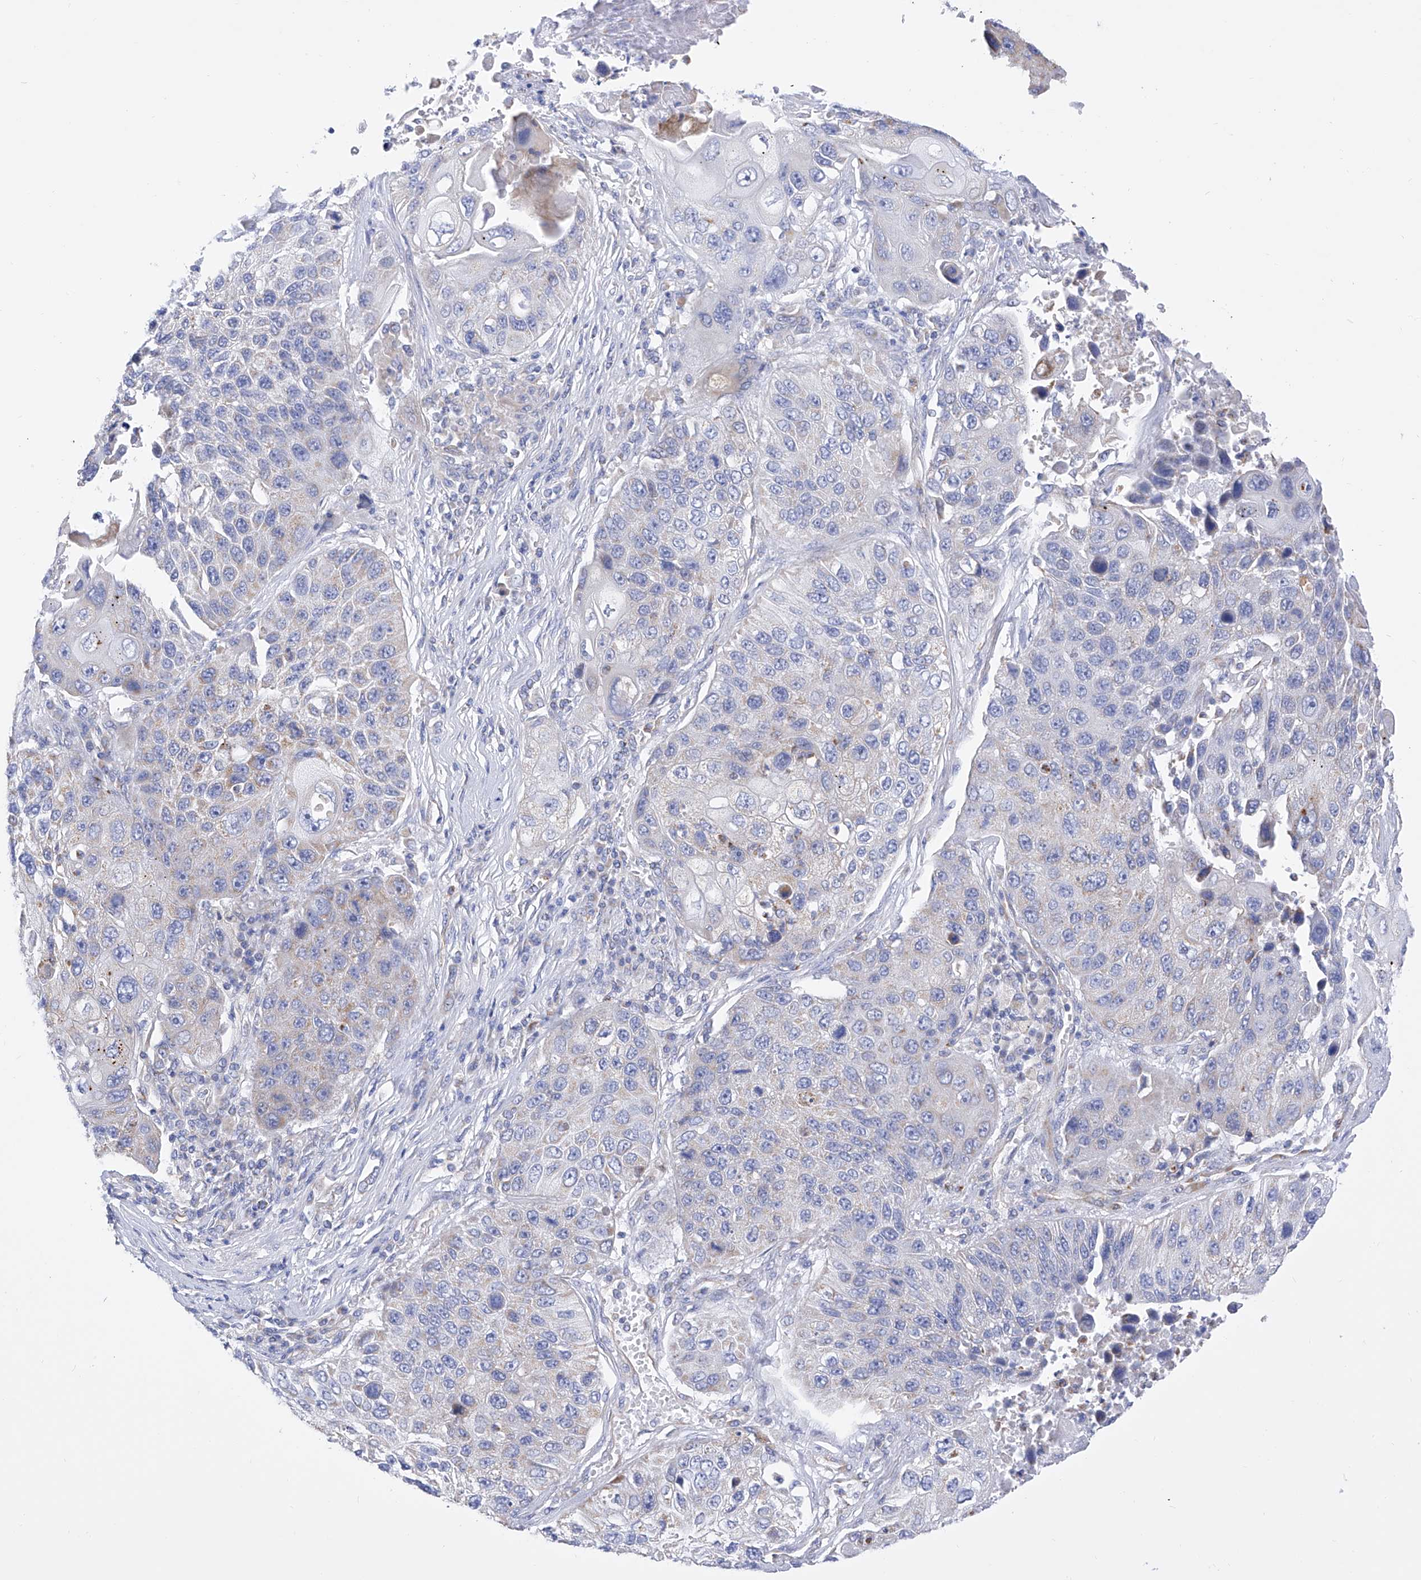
{"staining": {"intensity": "negative", "quantity": "none", "location": "none"}, "tissue": "lung cancer", "cell_type": "Tumor cells", "image_type": "cancer", "snomed": [{"axis": "morphology", "description": "Squamous cell carcinoma, NOS"}, {"axis": "topography", "description": "Lung"}], "caption": "Protein analysis of lung squamous cell carcinoma displays no significant expression in tumor cells.", "gene": "FLG", "patient": {"sex": "male", "age": 61}}